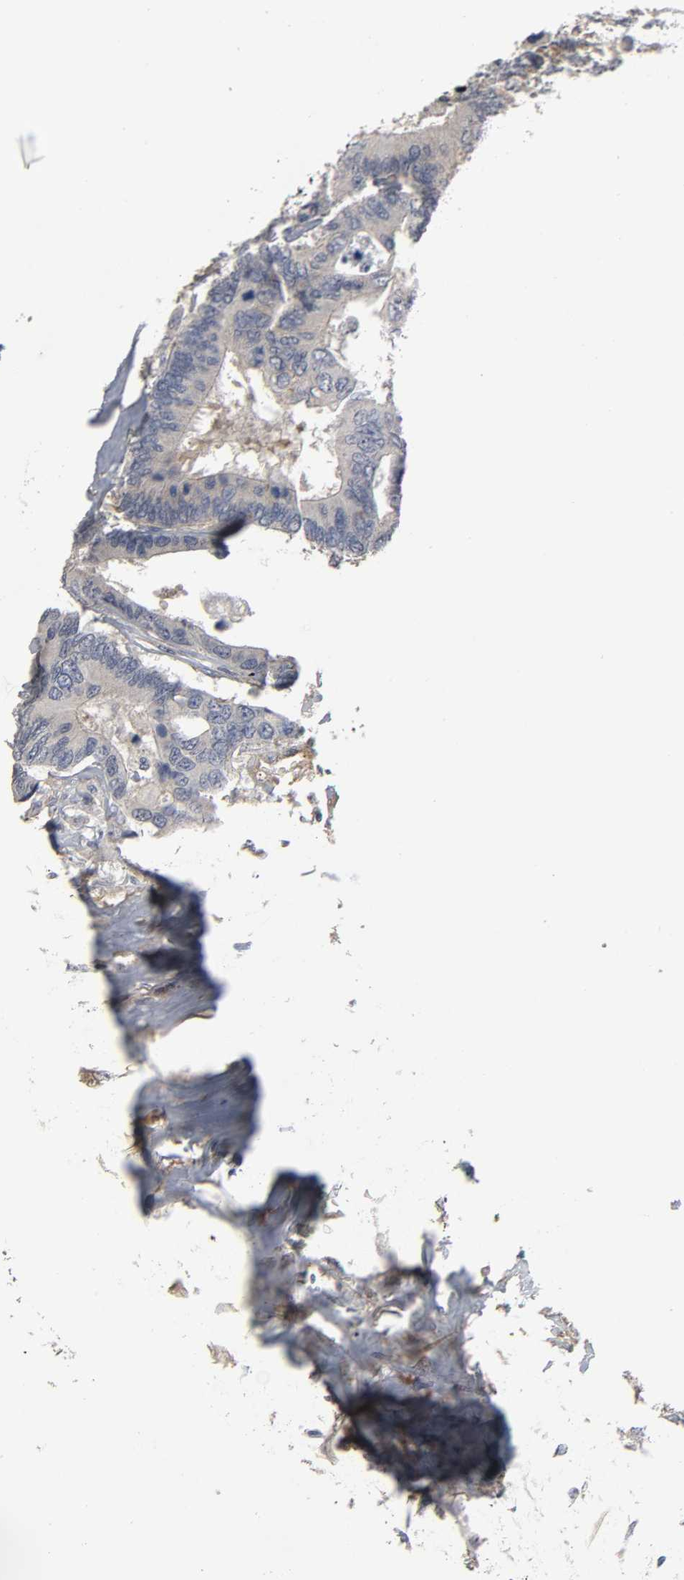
{"staining": {"intensity": "weak", "quantity": "25%-75%", "location": "cytoplasmic/membranous"}, "tissue": "colorectal cancer", "cell_type": "Tumor cells", "image_type": "cancer", "snomed": [{"axis": "morphology", "description": "Adenocarcinoma, NOS"}, {"axis": "topography", "description": "Rectum"}], "caption": "Weak cytoplasmic/membranous expression for a protein is present in approximately 25%-75% of tumor cells of adenocarcinoma (colorectal) using IHC.", "gene": "SH3GLB1", "patient": {"sex": "male", "age": 55}}